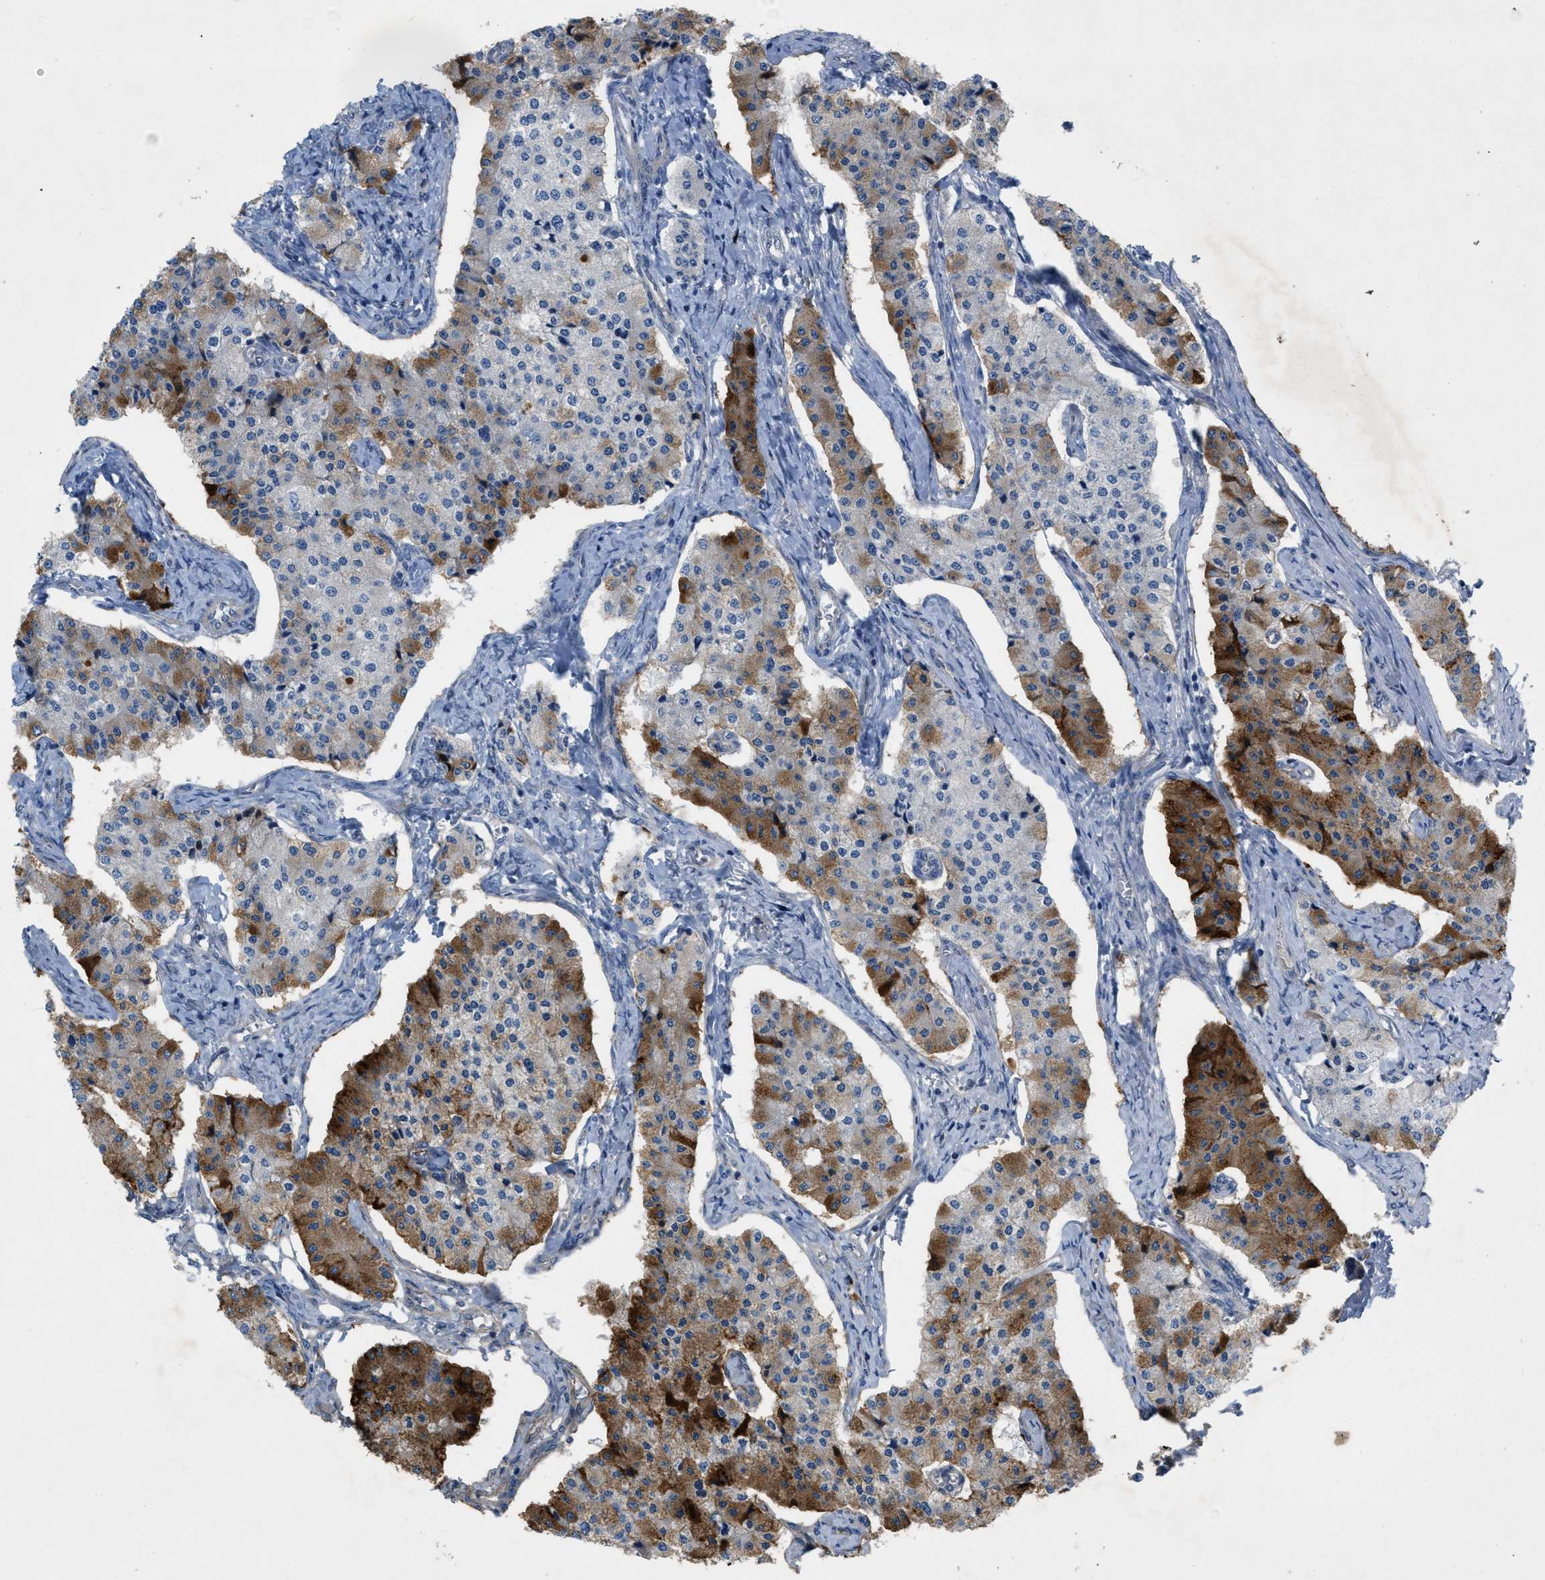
{"staining": {"intensity": "moderate", "quantity": "25%-75%", "location": "cytoplasmic/membranous"}, "tissue": "carcinoid", "cell_type": "Tumor cells", "image_type": "cancer", "snomed": [{"axis": "morphology", "description": "Carcinoid, malignant, NOS"}, {"axis": "topography", "description": "Colon"}], "caption": "Carcinoid (malignant) was stained to show a protein in brown. There is medium levels of moderate cytoplasmic/membranous staining in about 25%-75% of tumor cells.", "gene": "NDEL1", "patient": {"sex": "female", "age": 52}}